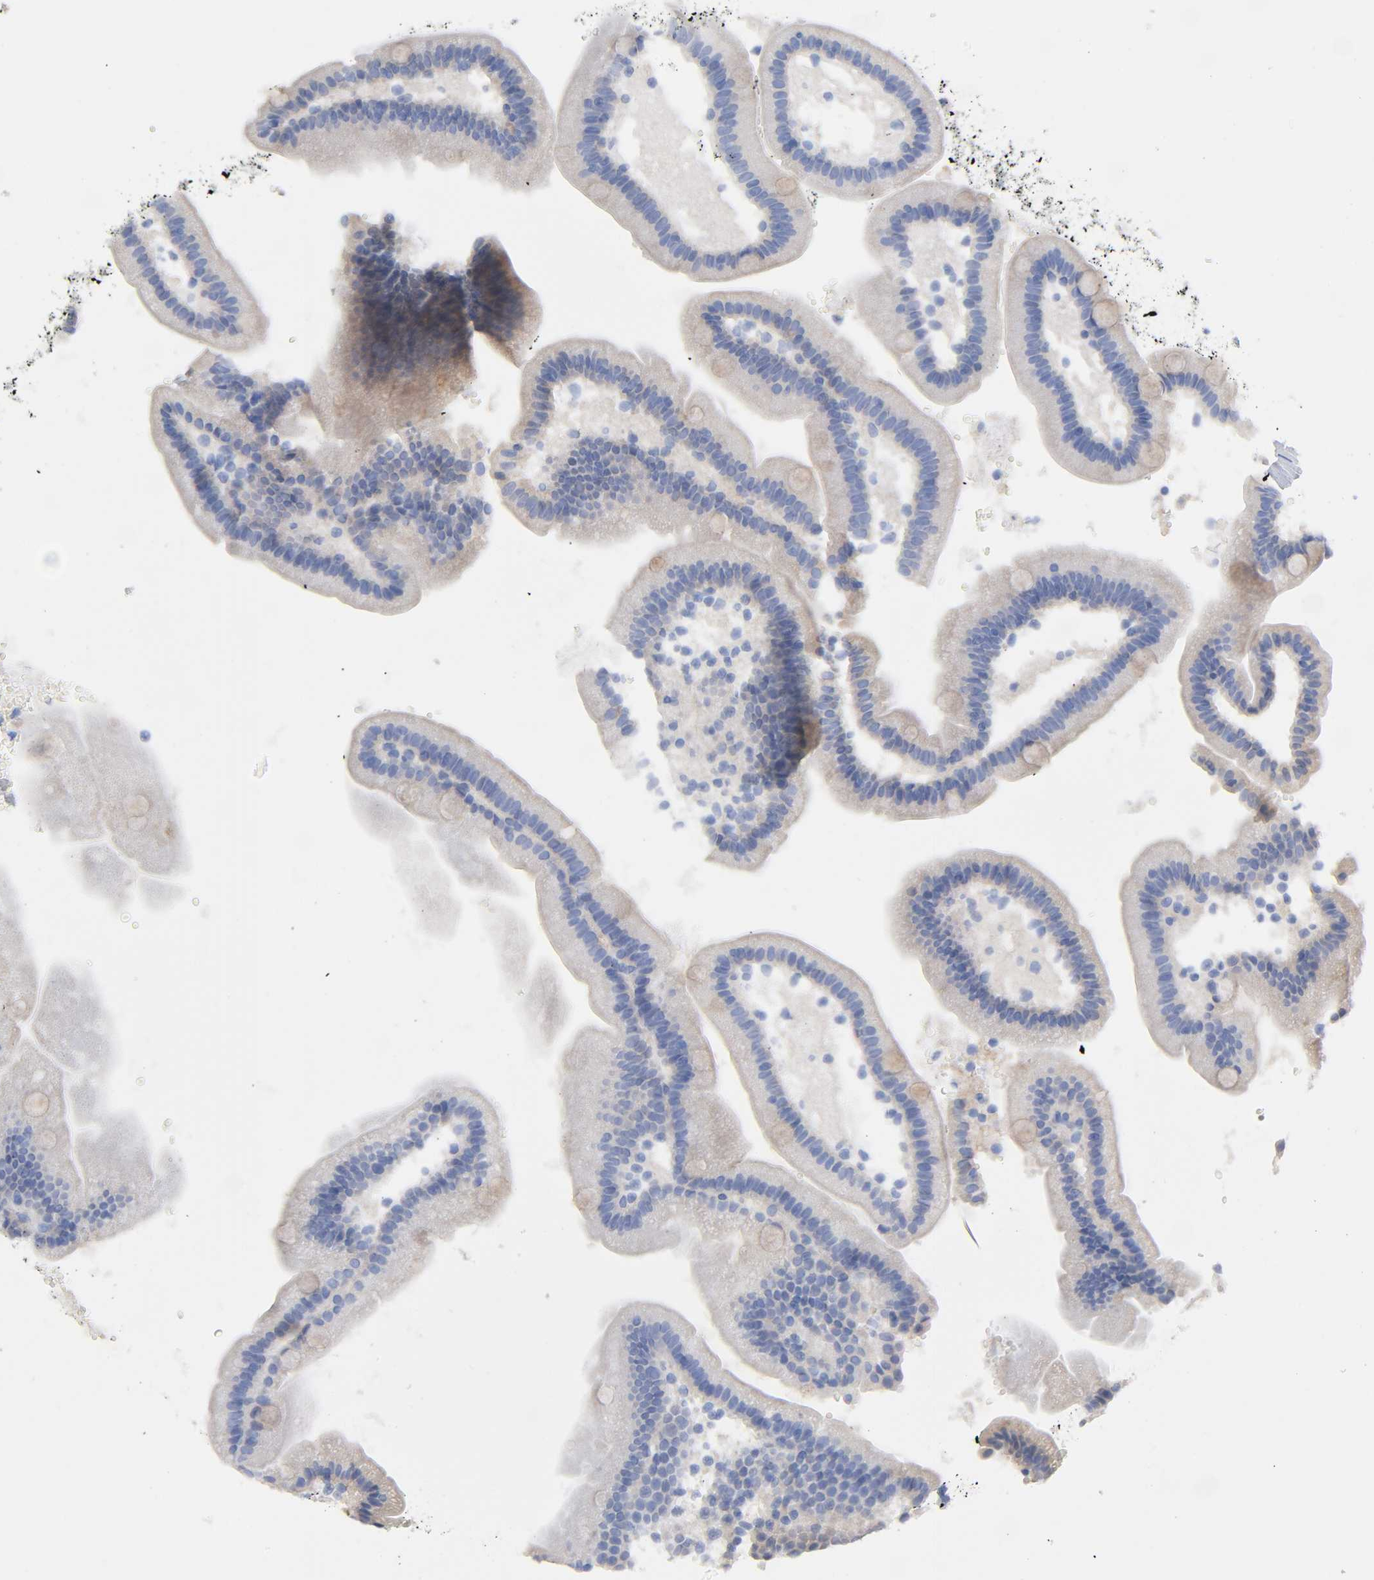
{"staining": {"intensity": "weak", "quantity": ">75%", "location": "cytoplasmic/membranous"}, "tissue": "duodenum", "cell_type": "Glandular cells", "image_type": "normal", "snomed": [{"axis": "morphology", "description": "Normal tissue, NOS"}, {"axis": "topography", "description": "Duodenum"}], "caption": "Immunohistochemistry micrograph of normal human duodenum stained for a protein (brown), which exhibits low levels of weak cytoplasmic/membranous positivity in about >75% of glandular cells.", "gene": "RAB13", "patient": {"sex": "male", "age": 66}}